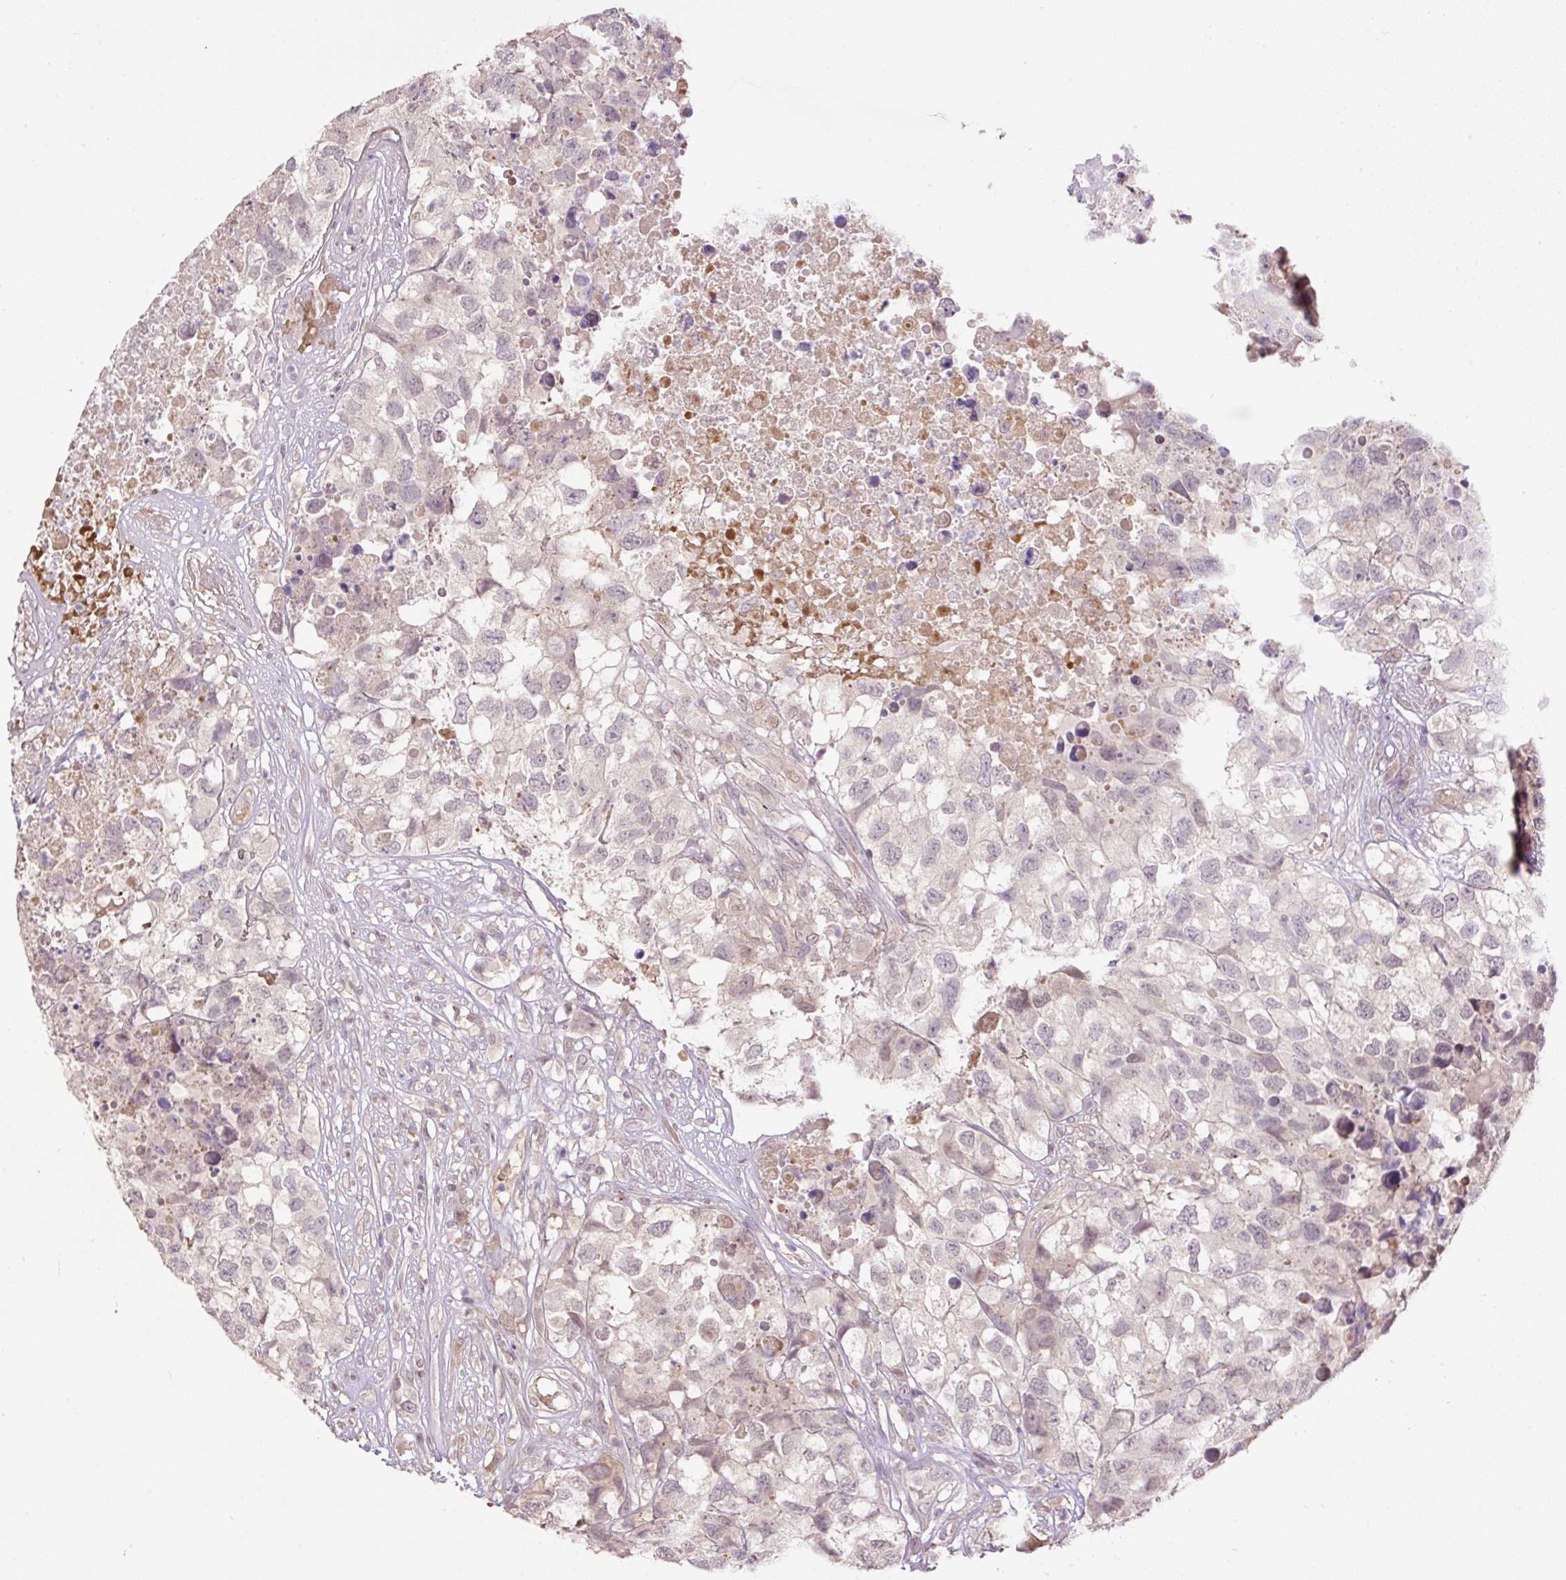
{"staining": {"intensity": "negative", "quantity": "none", "location": "none"}, "tissue": "testis cancer", "cell_type": "Tumor cells", "image_type": "cancer", "snomed": [{"axis": "morphology", "description": "Carcinoma, Embryonal, NOS"}, {"axis": "topography", "description": "Testis"}], "caption": "The photomicrograph displays no significant staining in tumor cells of embryonal carcinoma (testis).", "gene": "HABP4", "patient": {"sex": "male", "age": 83}}